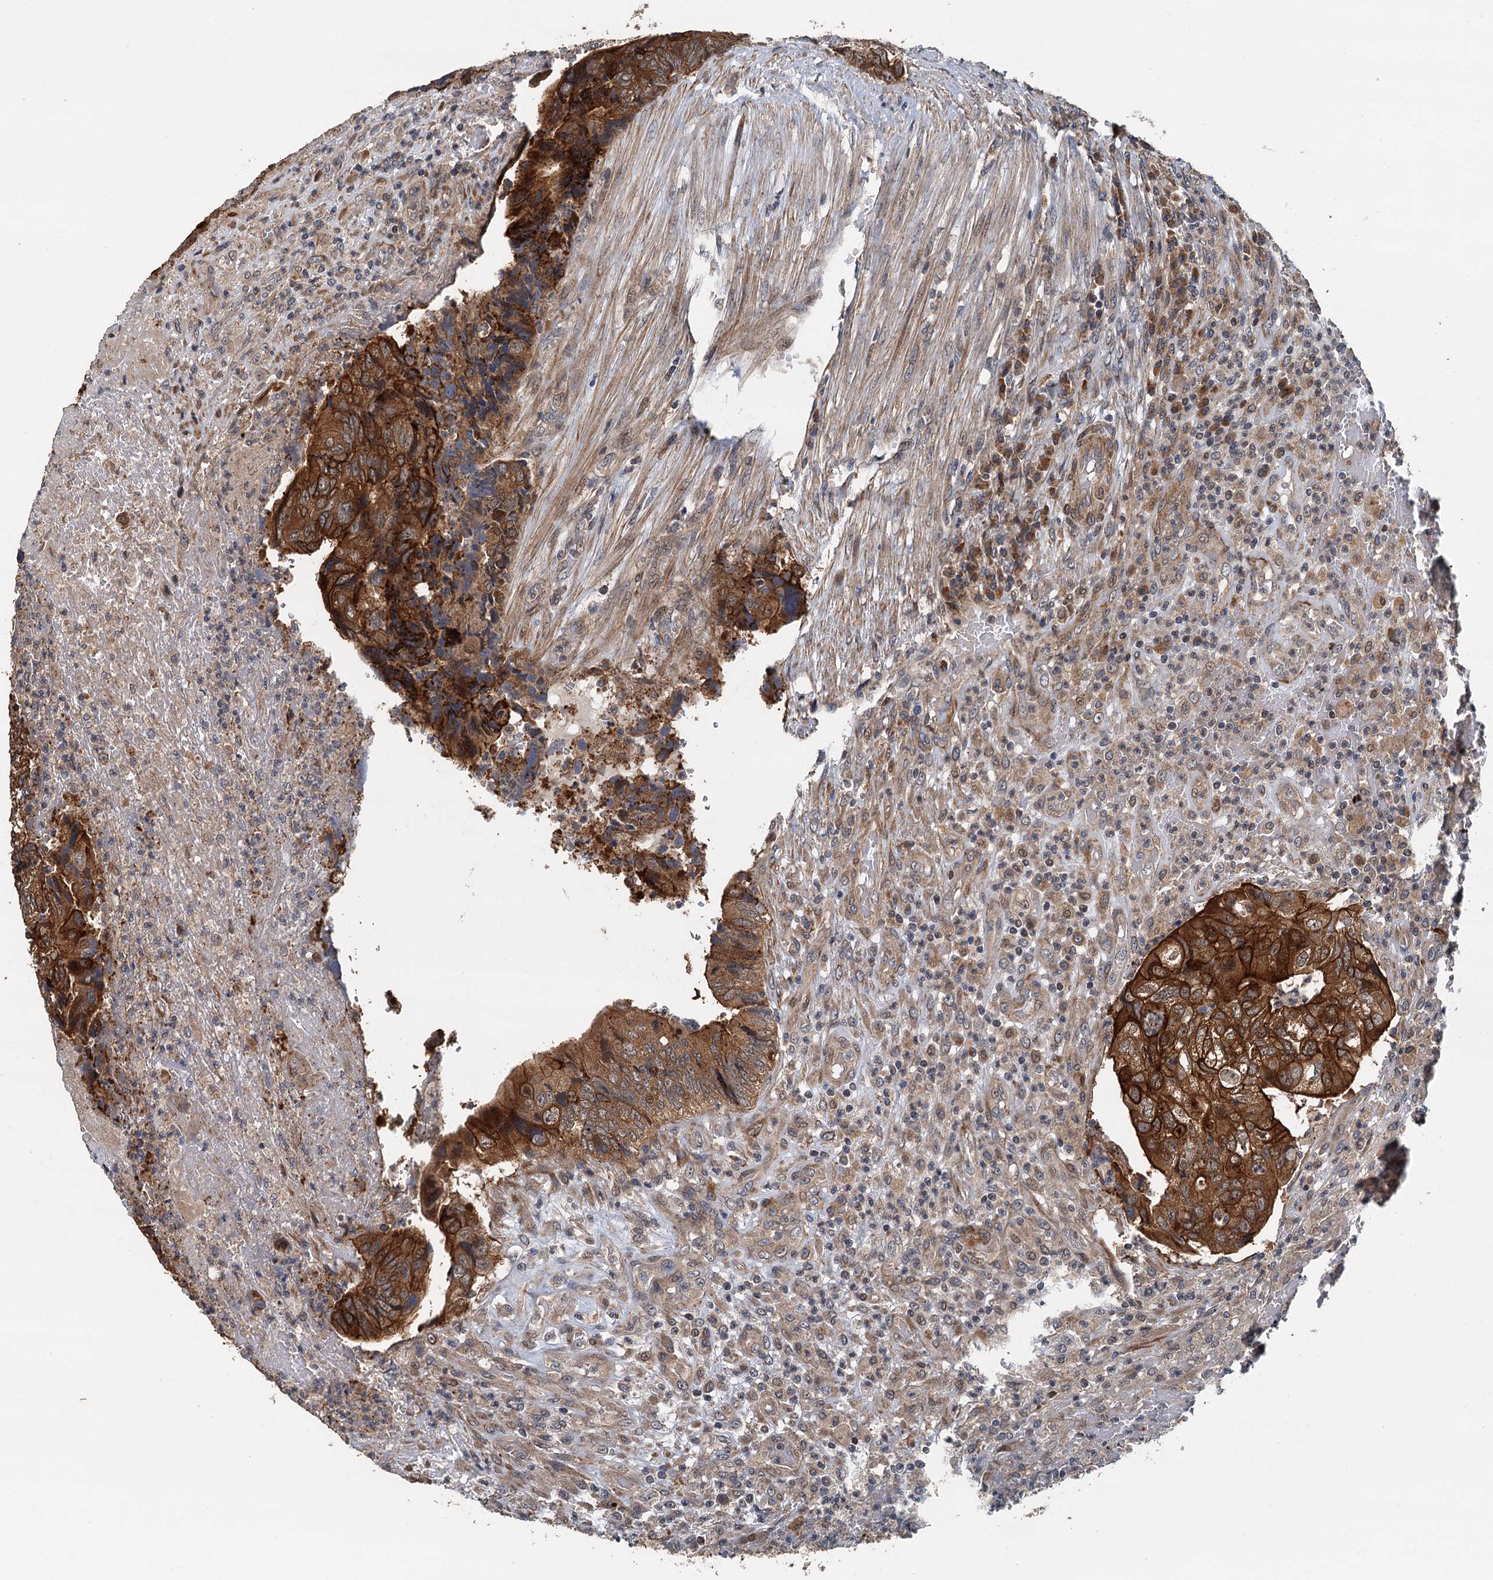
{"staining": {"intensity": "strong", "quantity": ">75%", "location": "cytoplasmic/membranous"}, "tissue": "colorectal cancer", "cell_type": "Tumor cells", "image_type": "cancer", "snomed": [{"axis": "morphology", "description": "Adenocarcinoma, NOS"}, {"axis": "topography", "description": "Colon"}], "caption": "Tumor cells display high levels of strong cytoplasmic/membranous positivity in approximately >75% of cells in colorectal cancer (adenocarcinoma).", "gene": "LRRK2", "patient": {"sex": "female", "age": 67}}